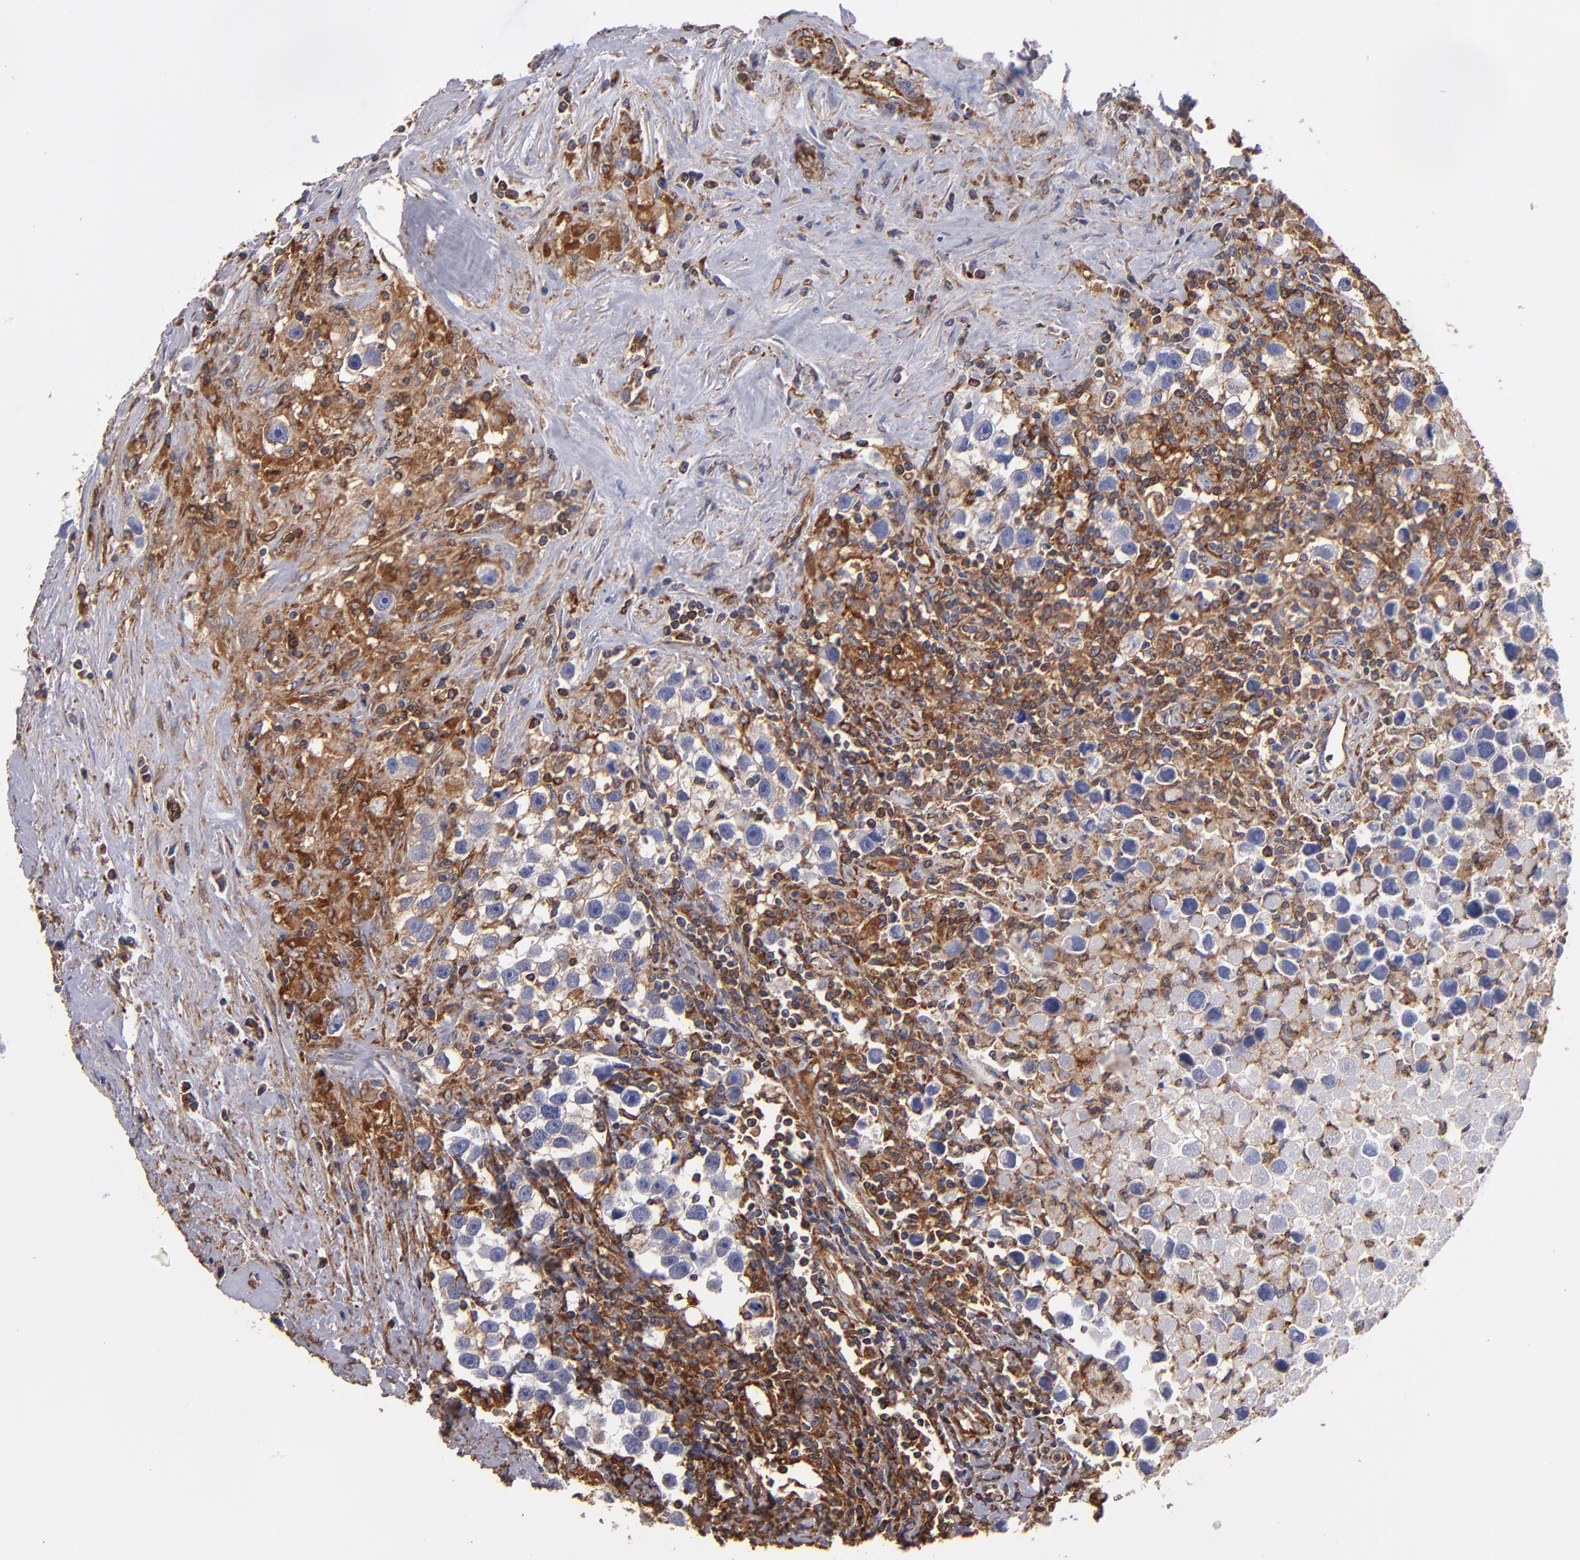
{"staining": {"intensity": "negative", "quantity": "none", "location": "none"}, "tissue": "testis cancer", "cell_type": "Tumor cells", "image_type": "cancer", "snomed": [{"axis": "morphology", "description": "Seminoma, NOS"}, {"axis": "topography", "description": "Testis"}], "caption": "High magnification brightfield microscopy of seminoma (testis) stained with DAB (3,3'-diaminobenzidine) (brown) and counterstained with hematoxylin (blue): tumor cells show no significant staining.", "gene": "MVP", "patient": {"sex": "male", "age": 43}}